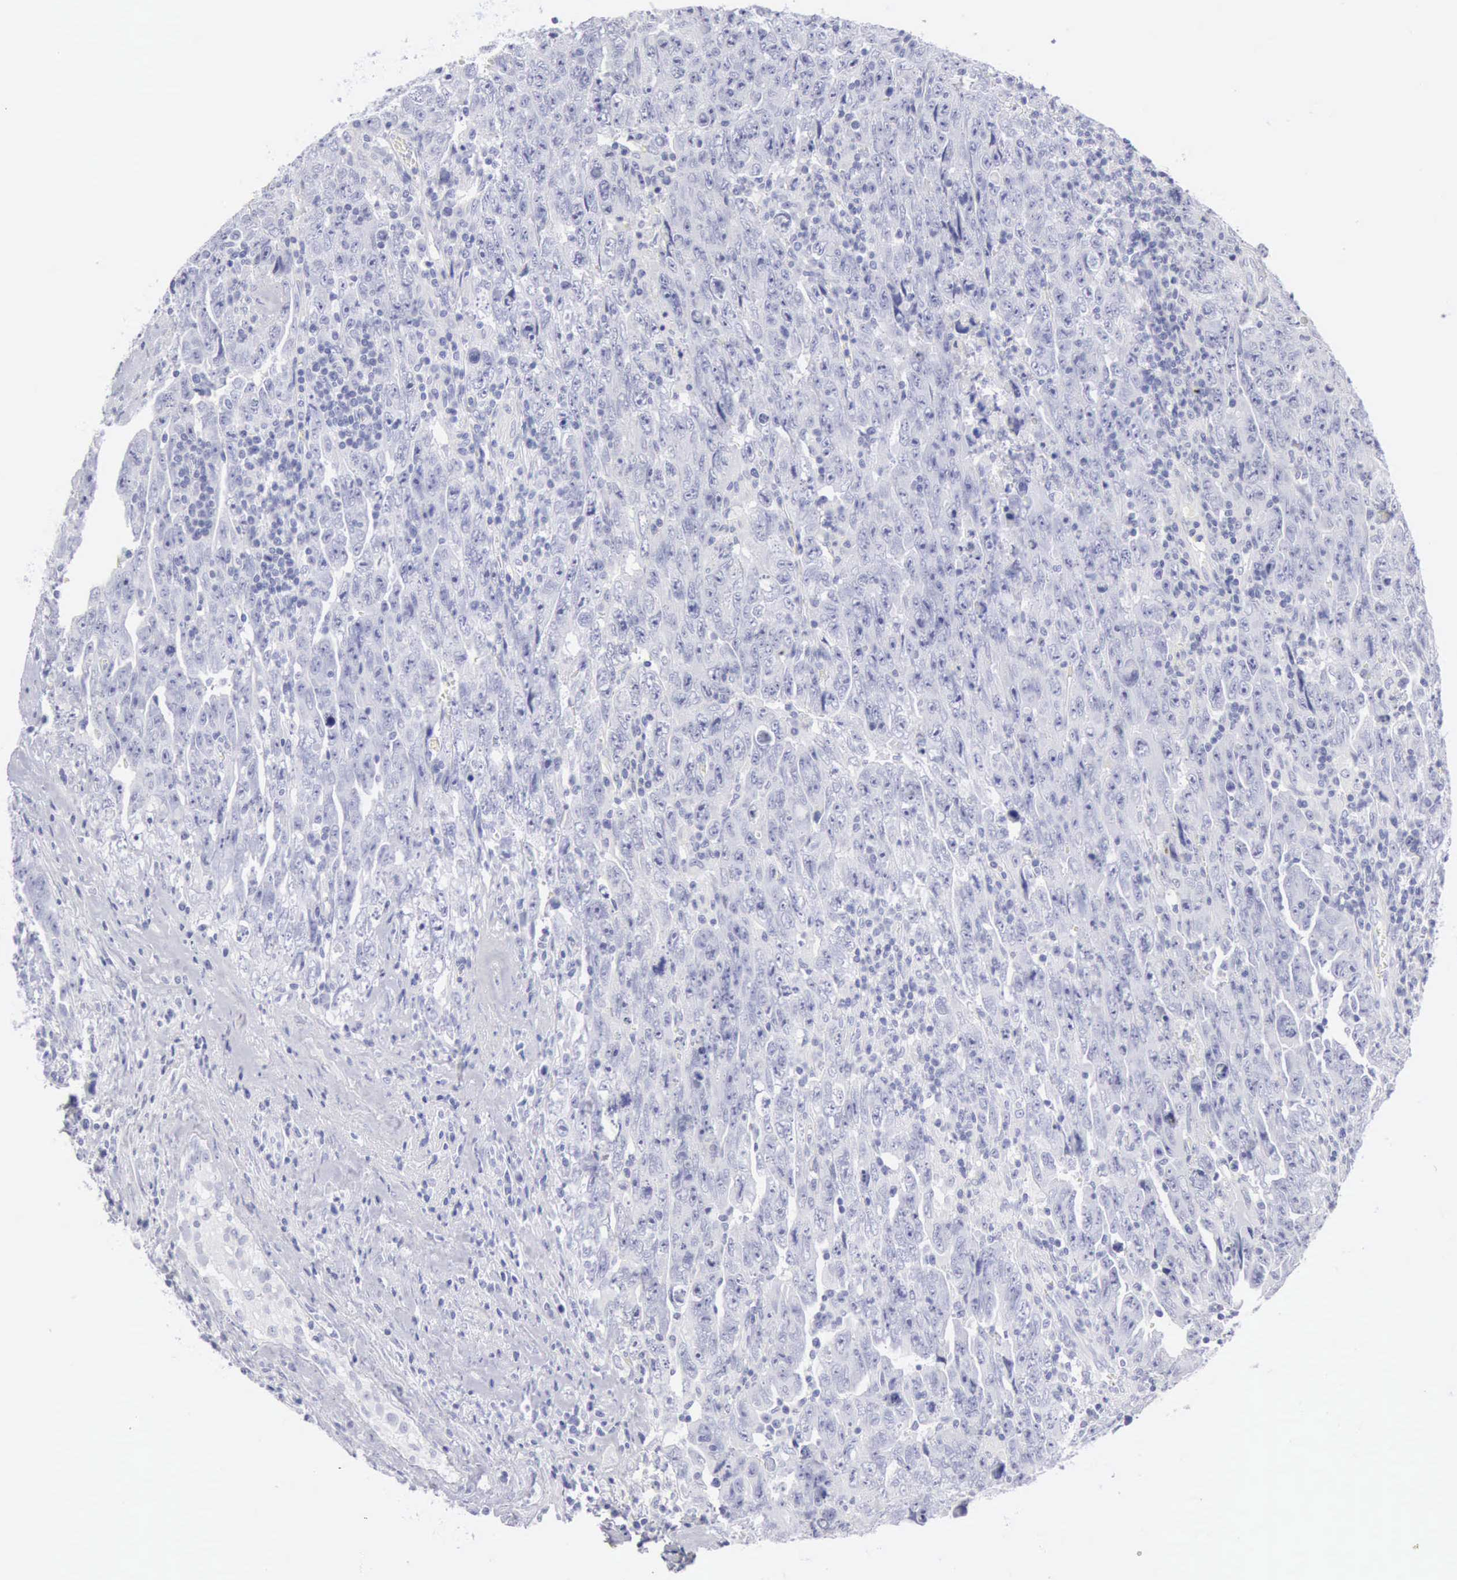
{"staining": {"intensity": "negative", "quantity": "none", "location": "none"}, "tissue": "testis cancer", "cell_type": "Tumor cells", "image_type": "cancer", "snomed": [{"axis": "morphology", "description": "Carcinoma, Embryonal, NOS"}, {"axis": "topography", "description": "Testis"}], "caption": "A micrograph of human testis cancer is negative for staining in tumor cells.", "gene": "KRT10", "patient": {"sex": "male", "age": 28}}